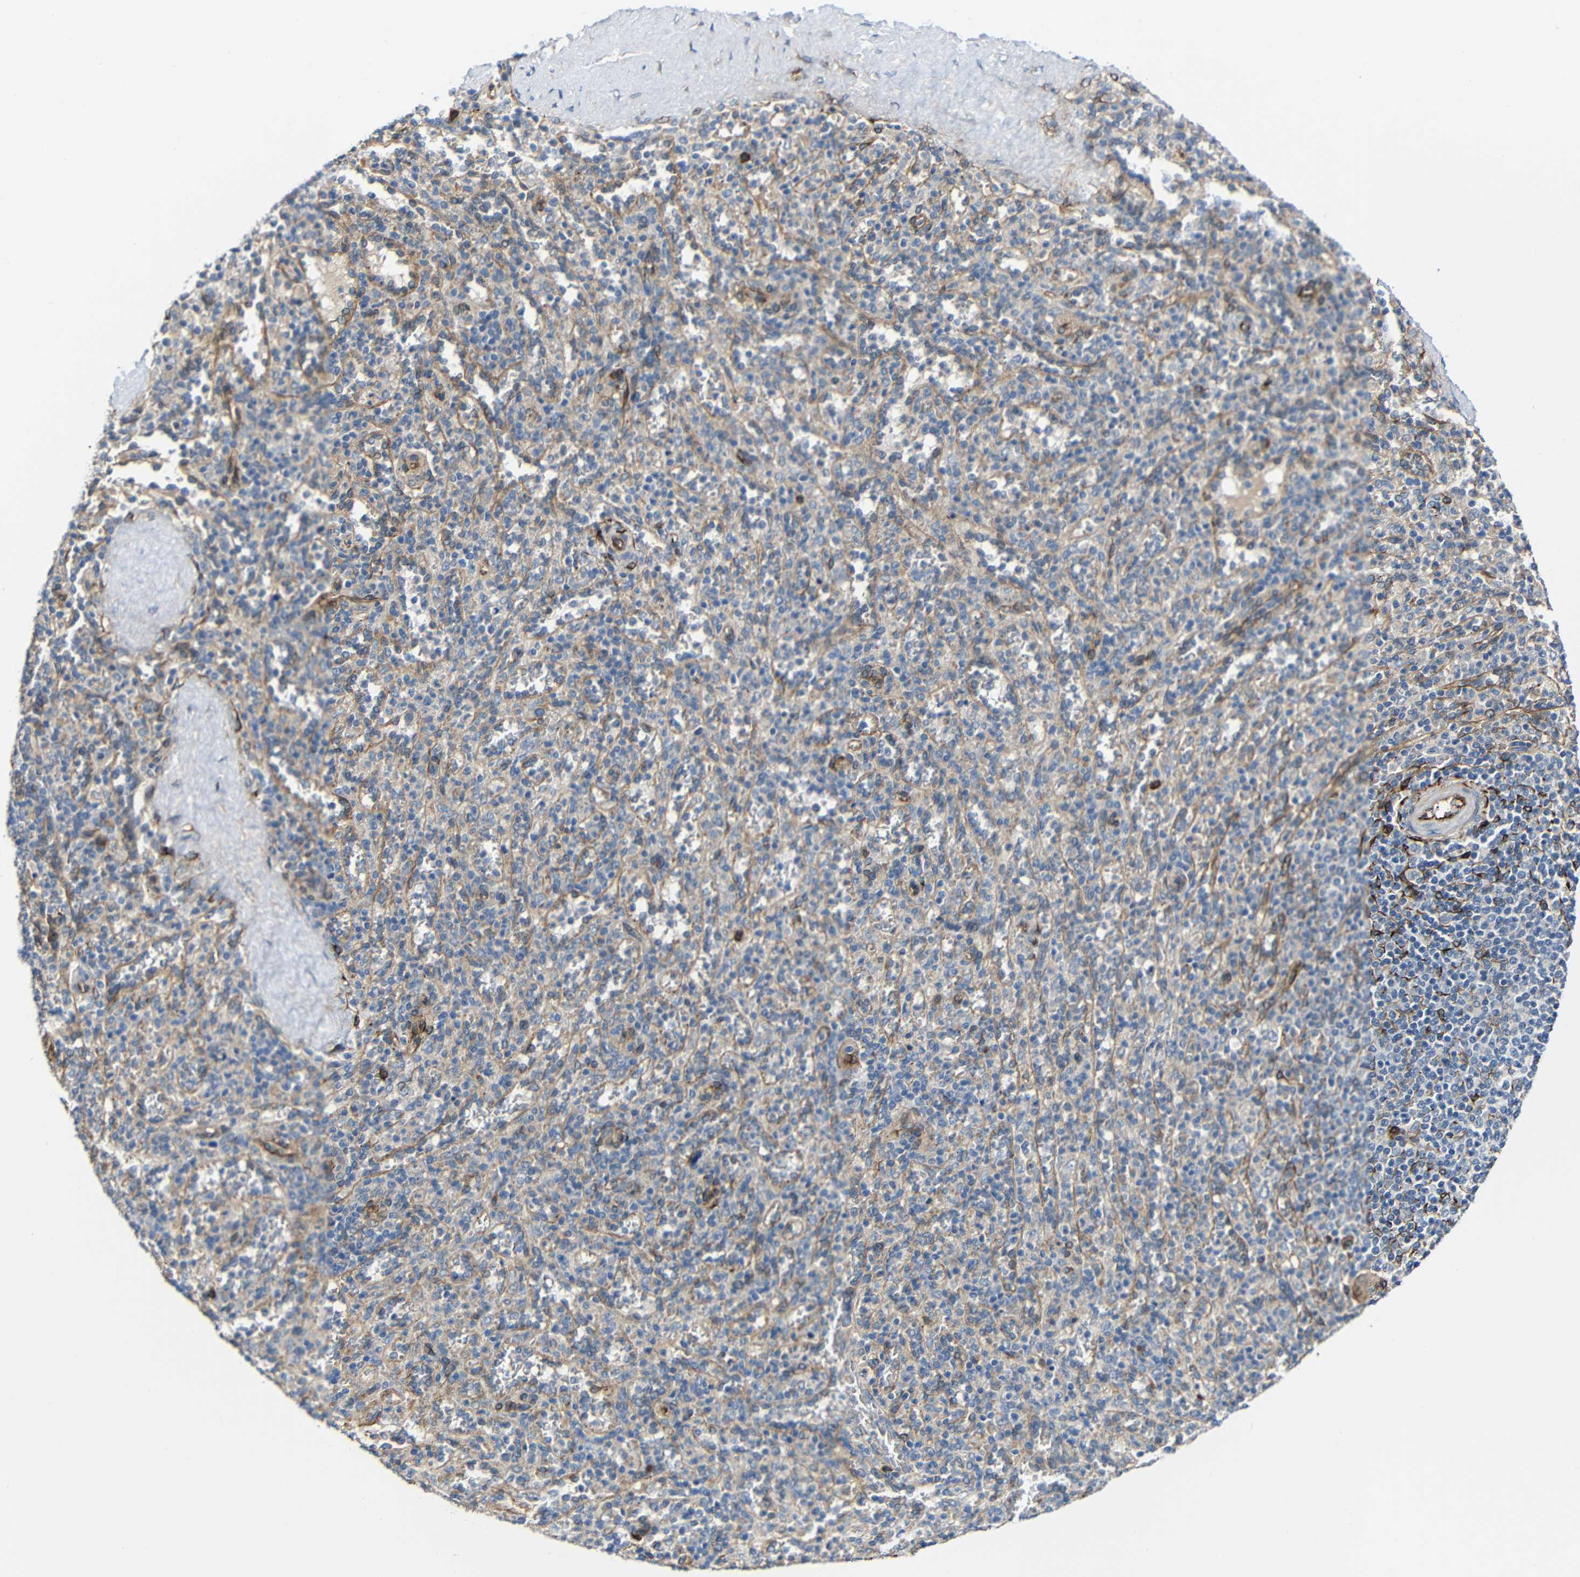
{"staining": {"intensity": "weak", "quantity": "25%-75%", "location": "cytoplasmic/membranous"}, "tissue": "spleen", "cell_type": "Cells in red pulp", "image_type": "normal", "snomed": [{"axis": "morphology", "description": "Normal tissue, NOS"}, {"axis": "topography", "description": "Spleen"}], "caption": "A low amount of weak cytoplasmic/membranous staining is present in about 25%-75% of cells in red pulp in normal spleen.", "gene": "DCLK1", "patient": {"sex": "male", "age": 36}}